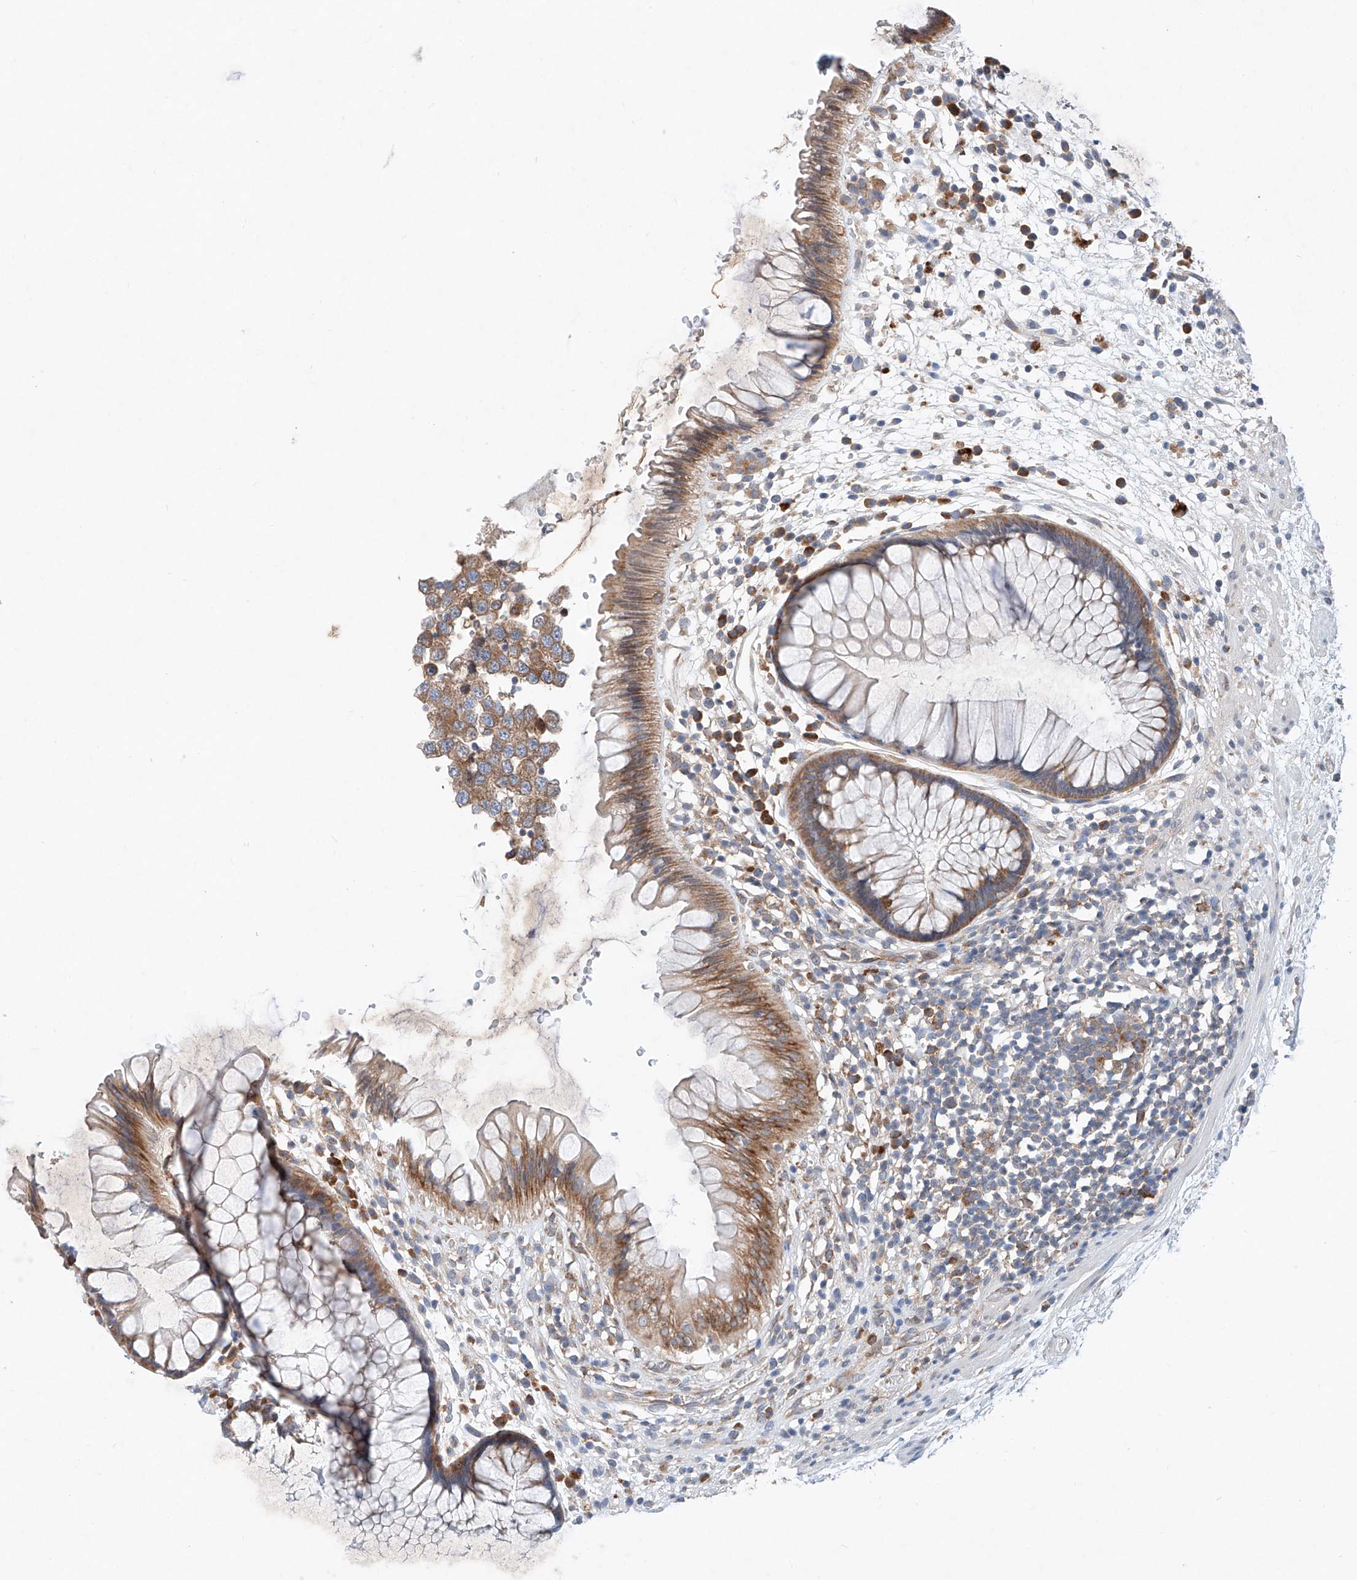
{"staining": {"intensity": "moderate", "quantity": ">75%", "location": "cytoplasmic/membranous"}, "tissue": "rectum", "cell_type": "Glandular cells", "image_type": "normal", "snomed": [{"axis": "morphology", "description": "Normal tissue, NOS"}, {"axis": "topography", "description": "Rectum"}], "caption": "Protein staining exhibits moderate cytoplasmic/membranous staining in about >75% of glandular cells in benign rectum. The protein of interest is shown in brown color, while the nuclei are stained blue.", "gene": "FASTK", "patient": {"sex": "male", "age": 51}}